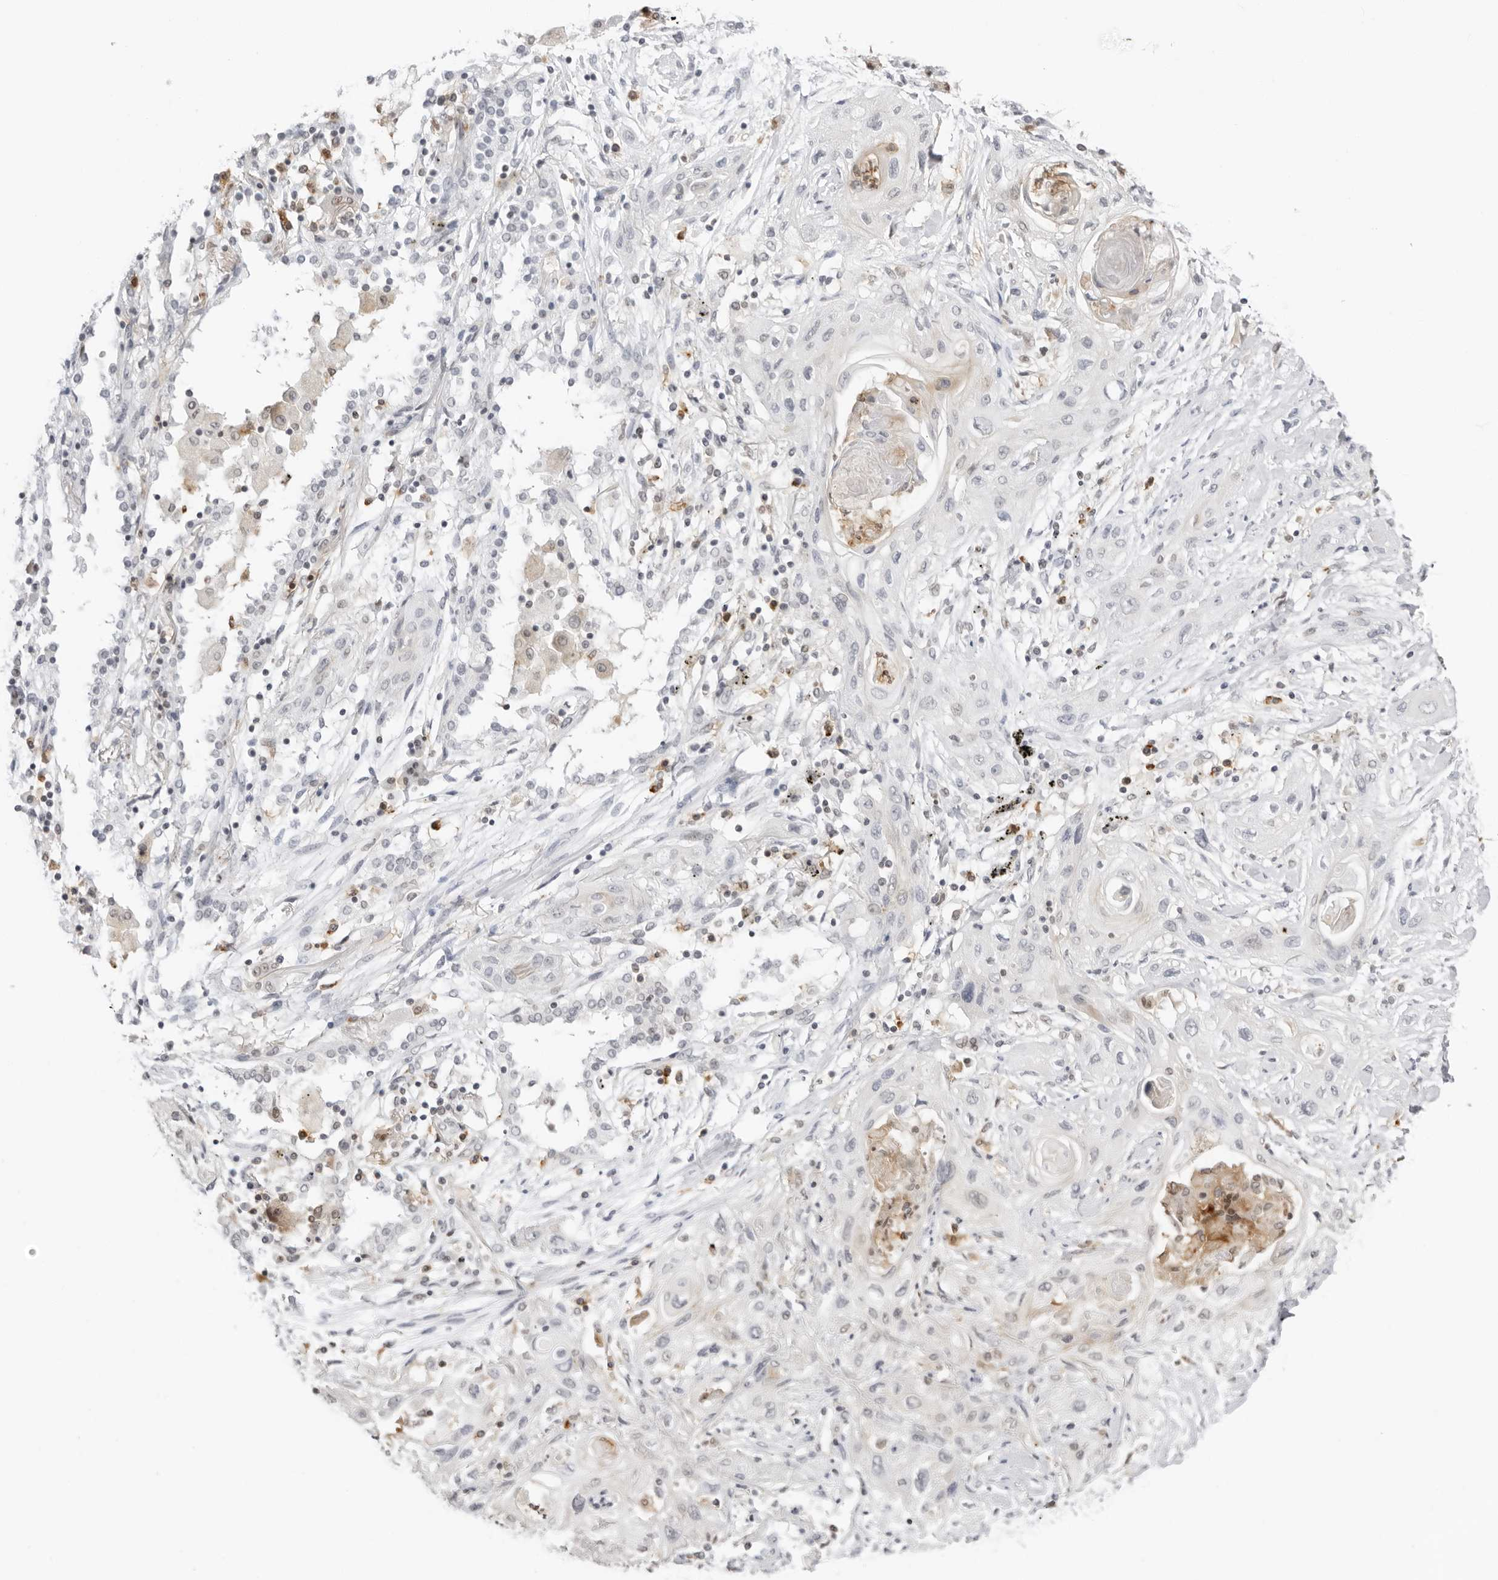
{"staining": {"intensity": "negative", "quantity": "none", "location": "none"}, "tissue": "lung cancer", "cell_type": "Tumor cells", "image_type": "cancer", "snomed": [{"axis": "morphology", "description": "Squamous cell carcinoma, NOS"}, {"axis": "topography", "description": "Lung"}], "caption": "This is an IHC histopathology image of human lung cancer (squamous cell carcinoma). There is no expression in tumor cells.", "gene": "RNF146", "patient": {"sex": "female", "age": 47}}